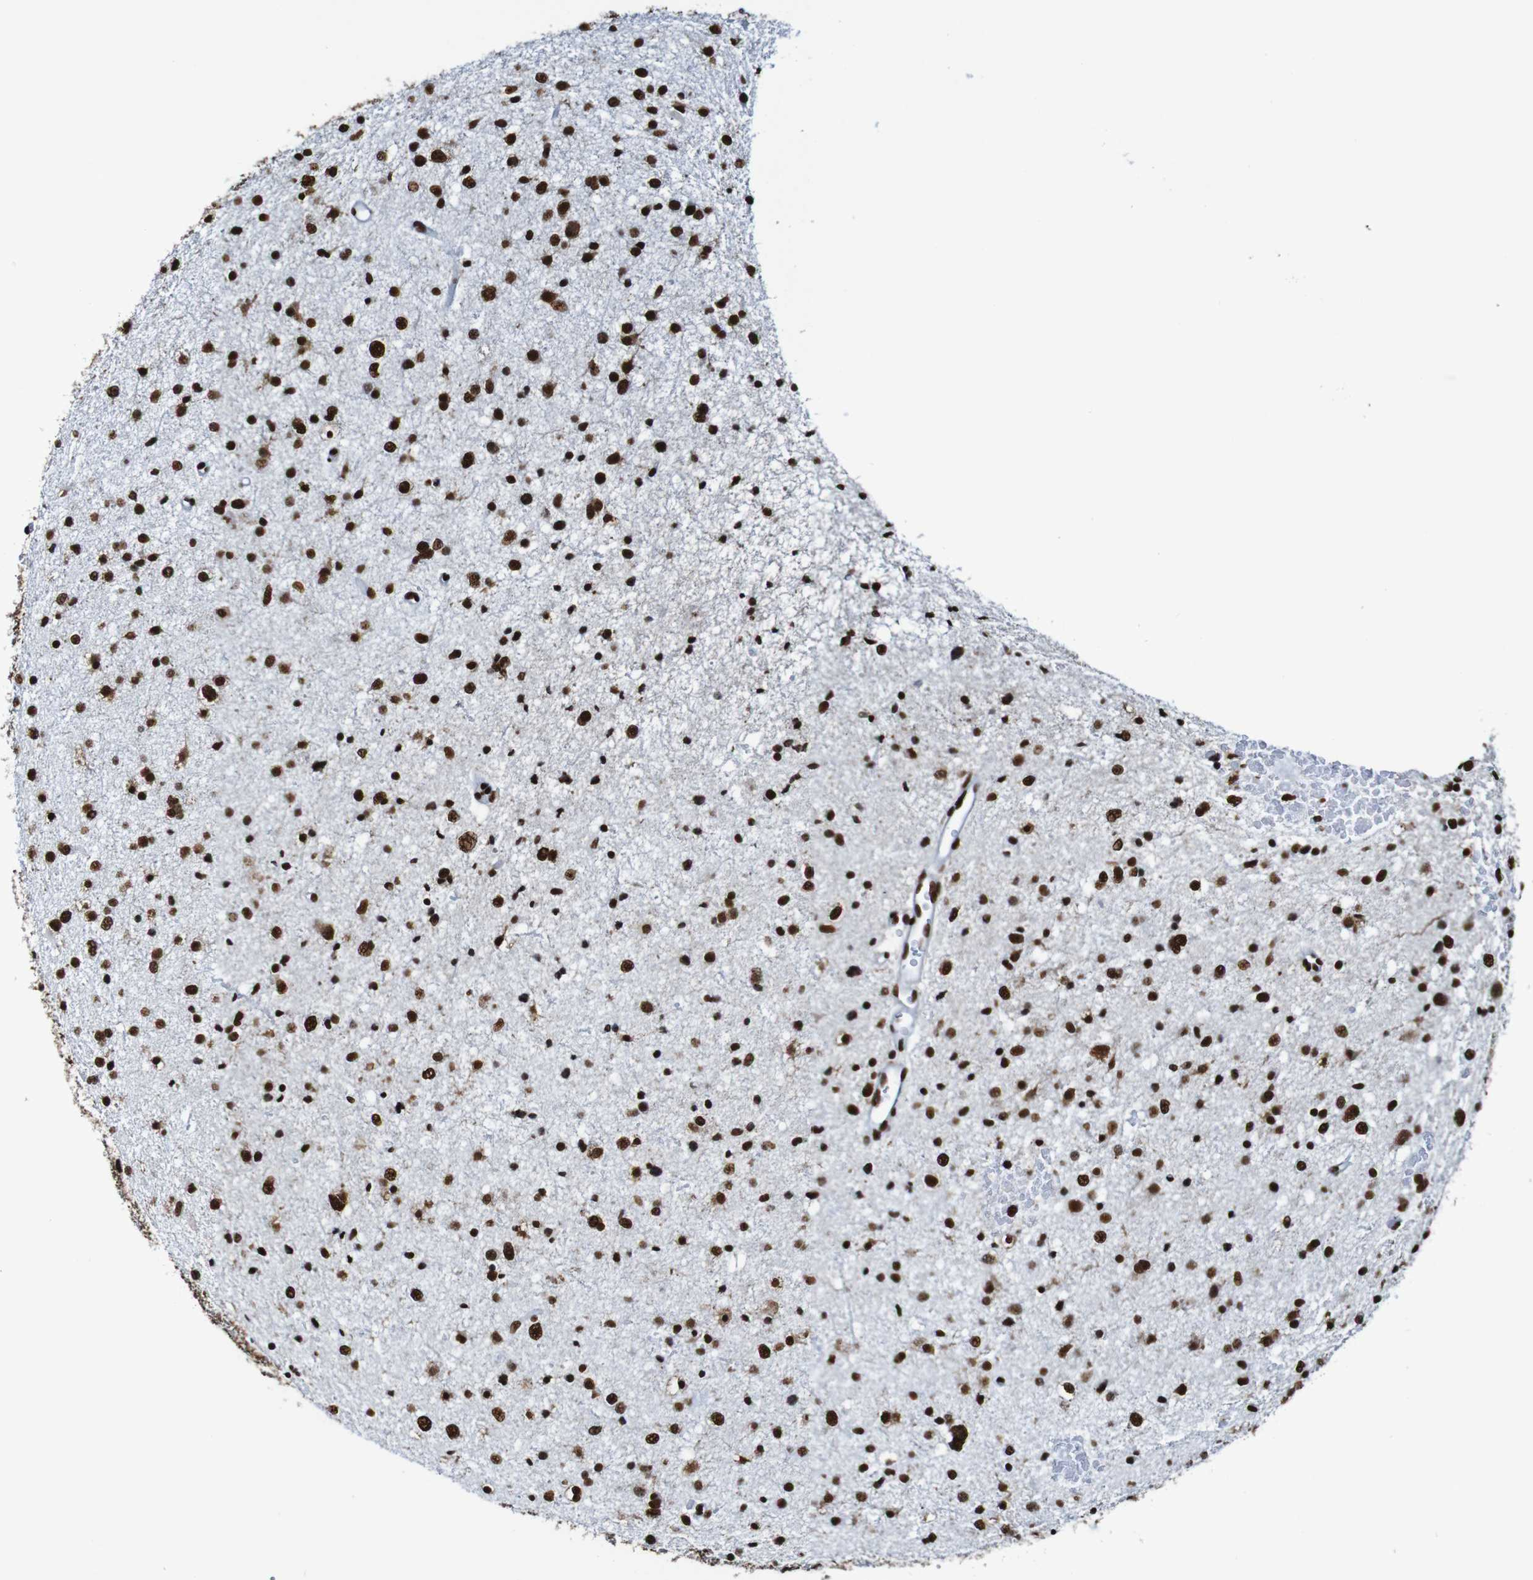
{"staining": {"intensity": "strong", "quantity": ">75%", "location": "nuclear"}, "tissue": "glioma", "cell_type": "Tumor cells", "image_type": "cancer", "snomed": [{"axis": "morphology", "description": "Glioma, malignant, Low grade"}, {"axis": "topography", "description": "Brain"}], "caption": "About >75% of tumor cells in glioma show strong nuclear protein staining as visualized by brown immunohistochemical staining.", "gene": "SRSF3", "patient": {"sex": "female", "age": 37}}